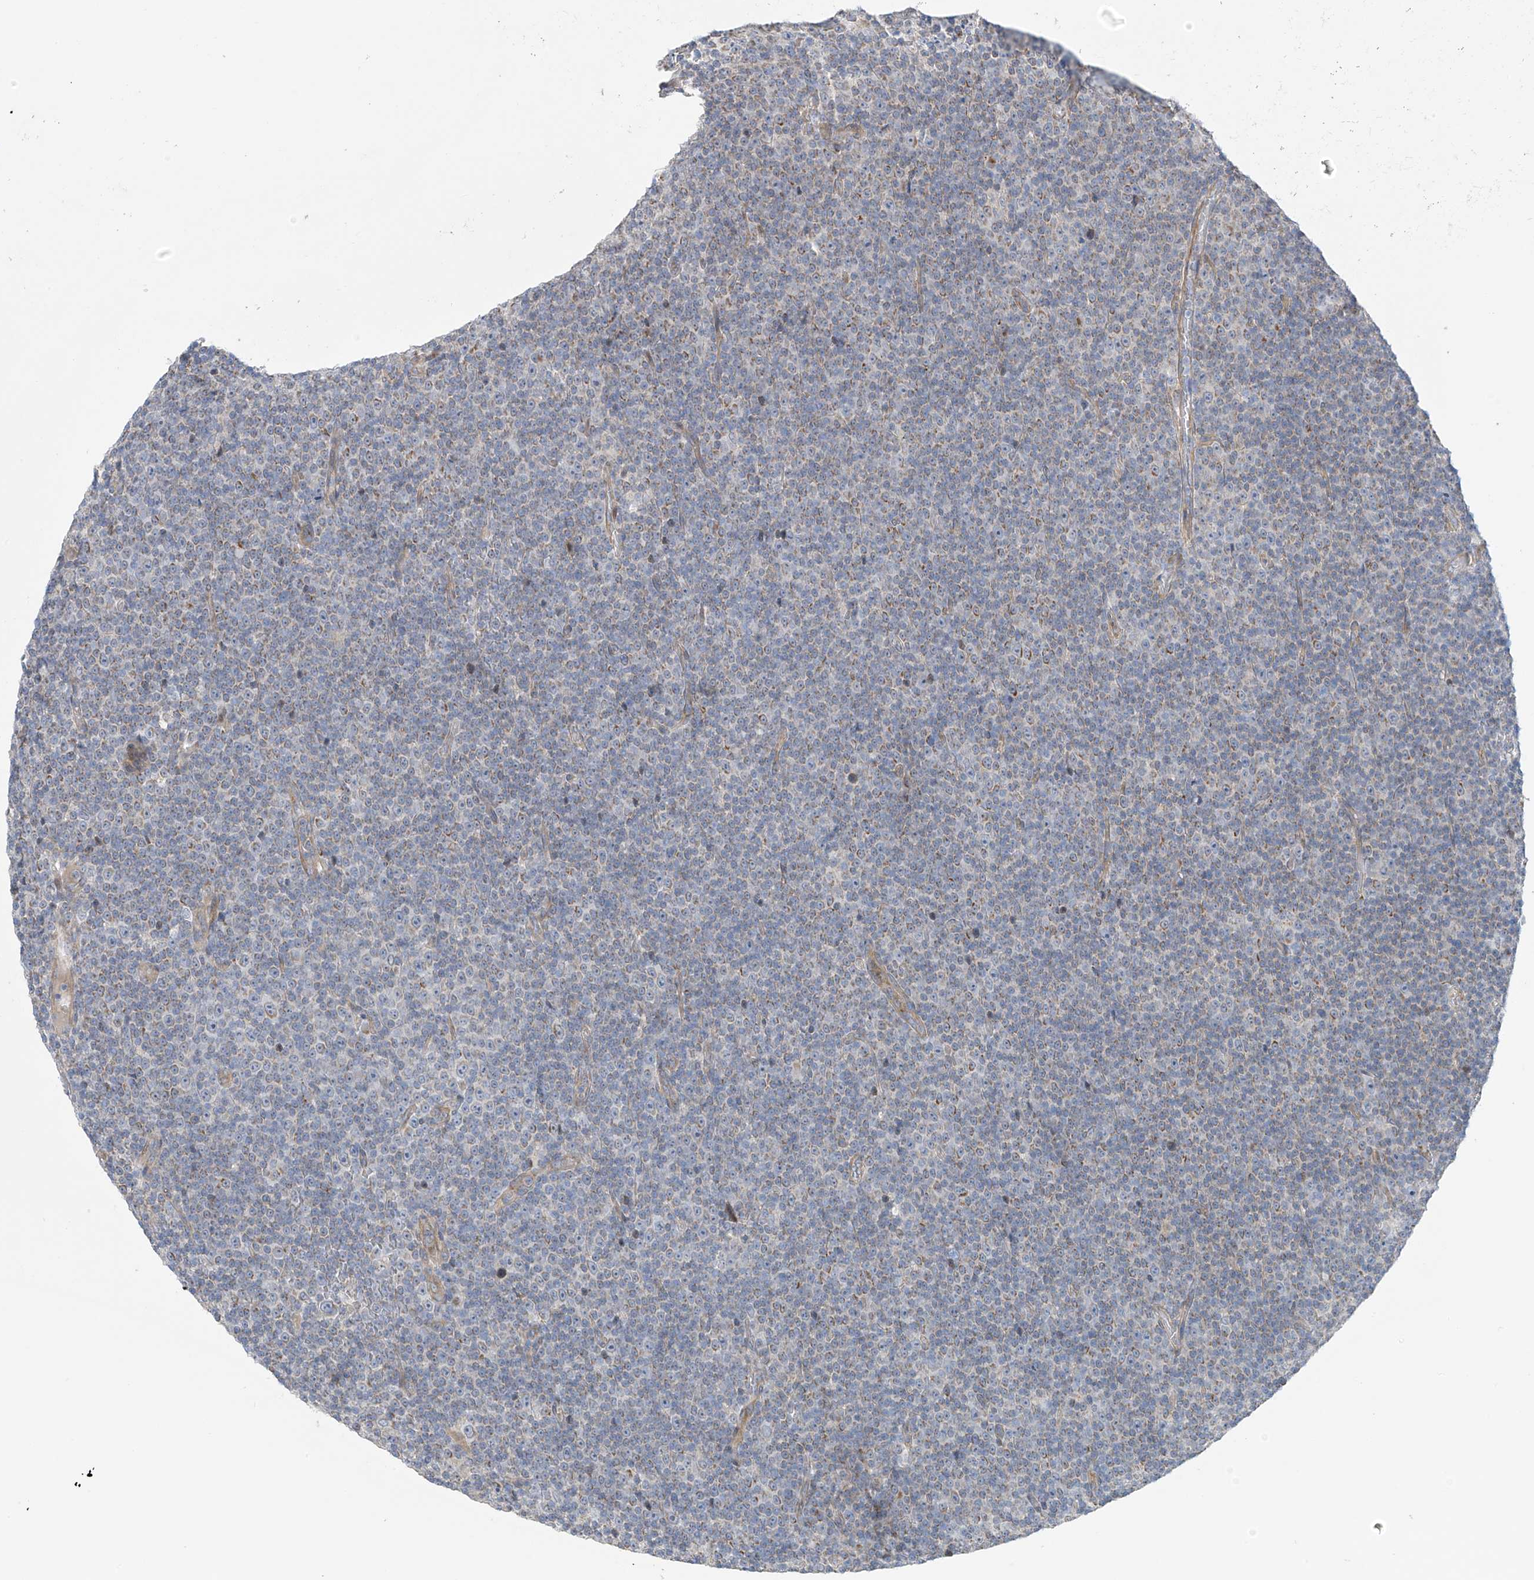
{"staining": {"intensity": "negative", "quantity": "none", "location": "none"}, "tissue": "lymphoma", "cell_type": "Tumor cells", "image_type": "cancer", "snomed": [{"axis": "morphology", "description": "Malignant lymphoma, non-Hodgkin's type, Low grade"}, {"axis": "topography", "description": "Lymph node"}], "caption": "DAB (3,3'-diaminobenzidine) immunohistochemical staining of human lymphoma demonstrates no significant staining in tumor cells. (DAB (3,3'-diaminobenzidine) IHC with hematoxylin counter stain).", "gene": "ZNF641", "patient": {"sex": "female", "age": 67}}